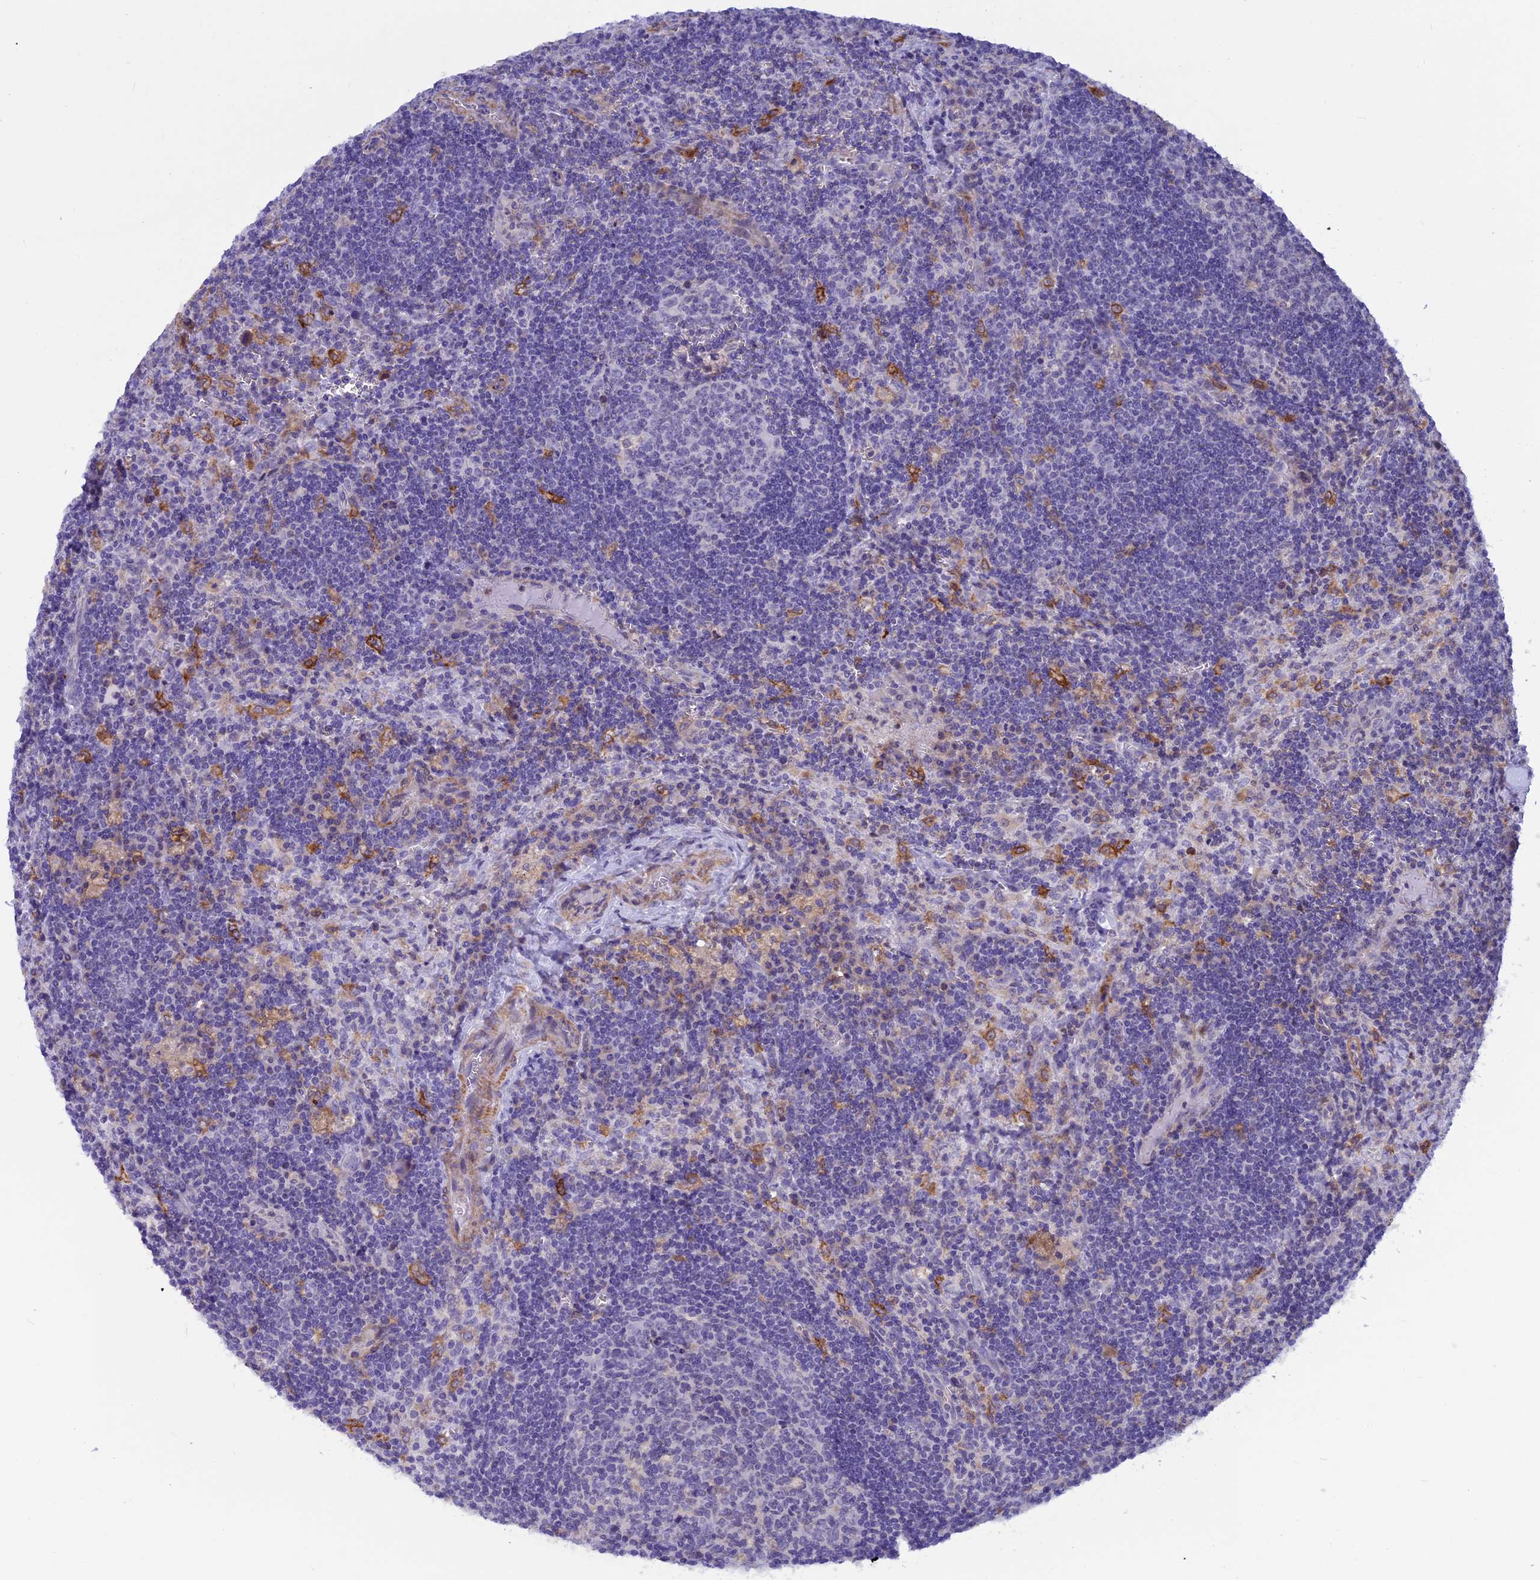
{"staining": {"intensity": "negative", "quantity": "none", "location": "none"}, "tissue": "lymph node", "cell_type": "Germinal center cells", "image_type": "normal", "snomed": [{"axis": "morphology", "description": "Normal tissue, NOS"}, {"axis": "topography", "description": "Lymph node"}], "caption": "Immunohistochemistry of normal lymph node reveals no positivity in germinal center cells.", "gene": "IGSF6", "patient": {"sex": "male", "age": 58}}